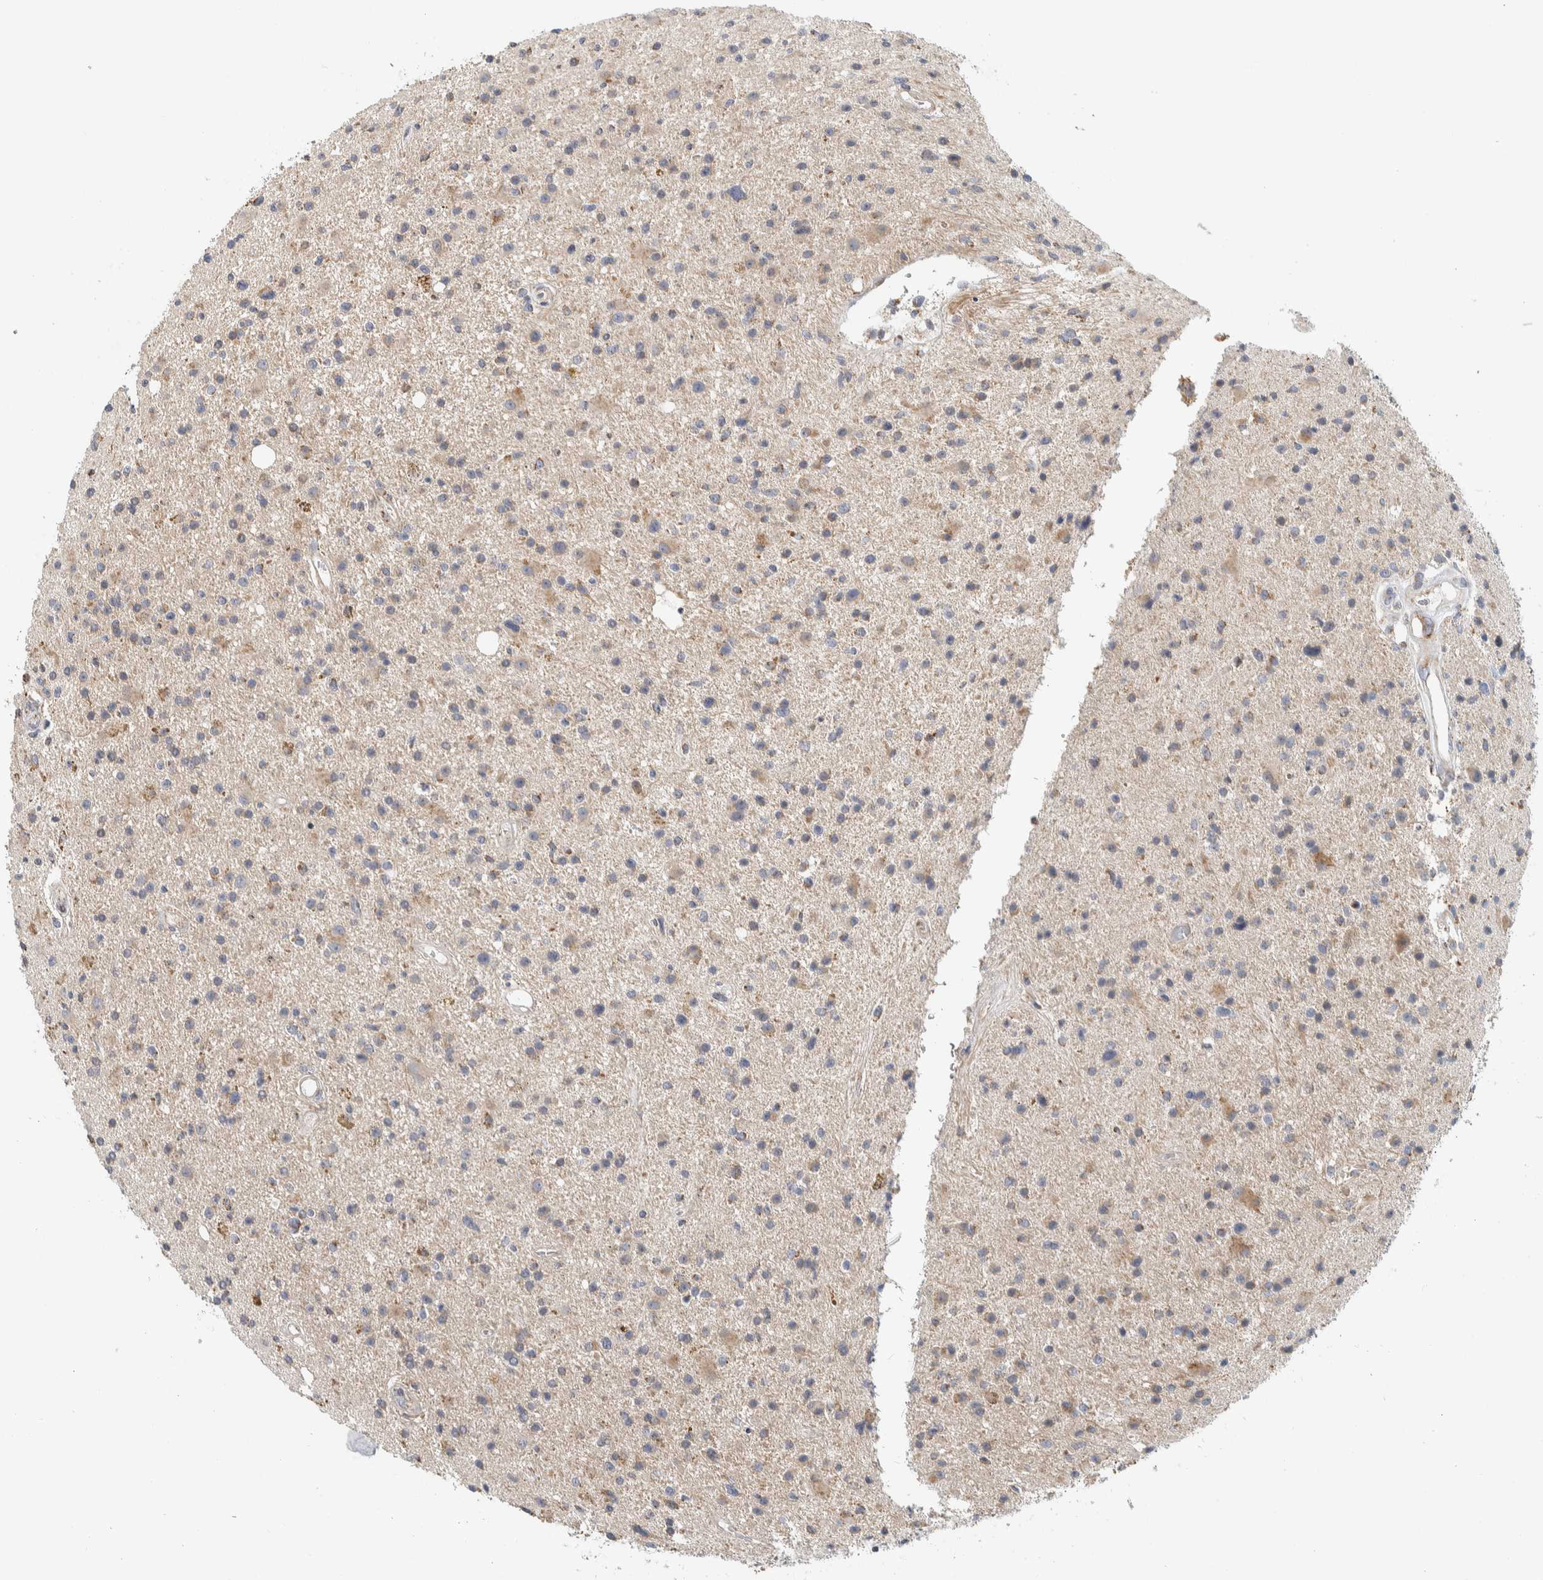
{"staining": {"intensity": "weak", "quantity": "<25%", "location": "cytoplasmic/membranous"}, "tissue": "glioma", "cell_type": "Tumor cells", "image_type": "cancer", "snomed": [{"axis": "morphology", "description": "Glioma, malignant, High grade"}, {"axis": "topography", "description": "Brain"}], "caption": "A high-resolution image shows immunohistochemistry staining of malignant glioma (high-grade), which shows no significant staining in tumor cells.", "gene": "AFP", "patient": {"sex": "male", "age": 33}}